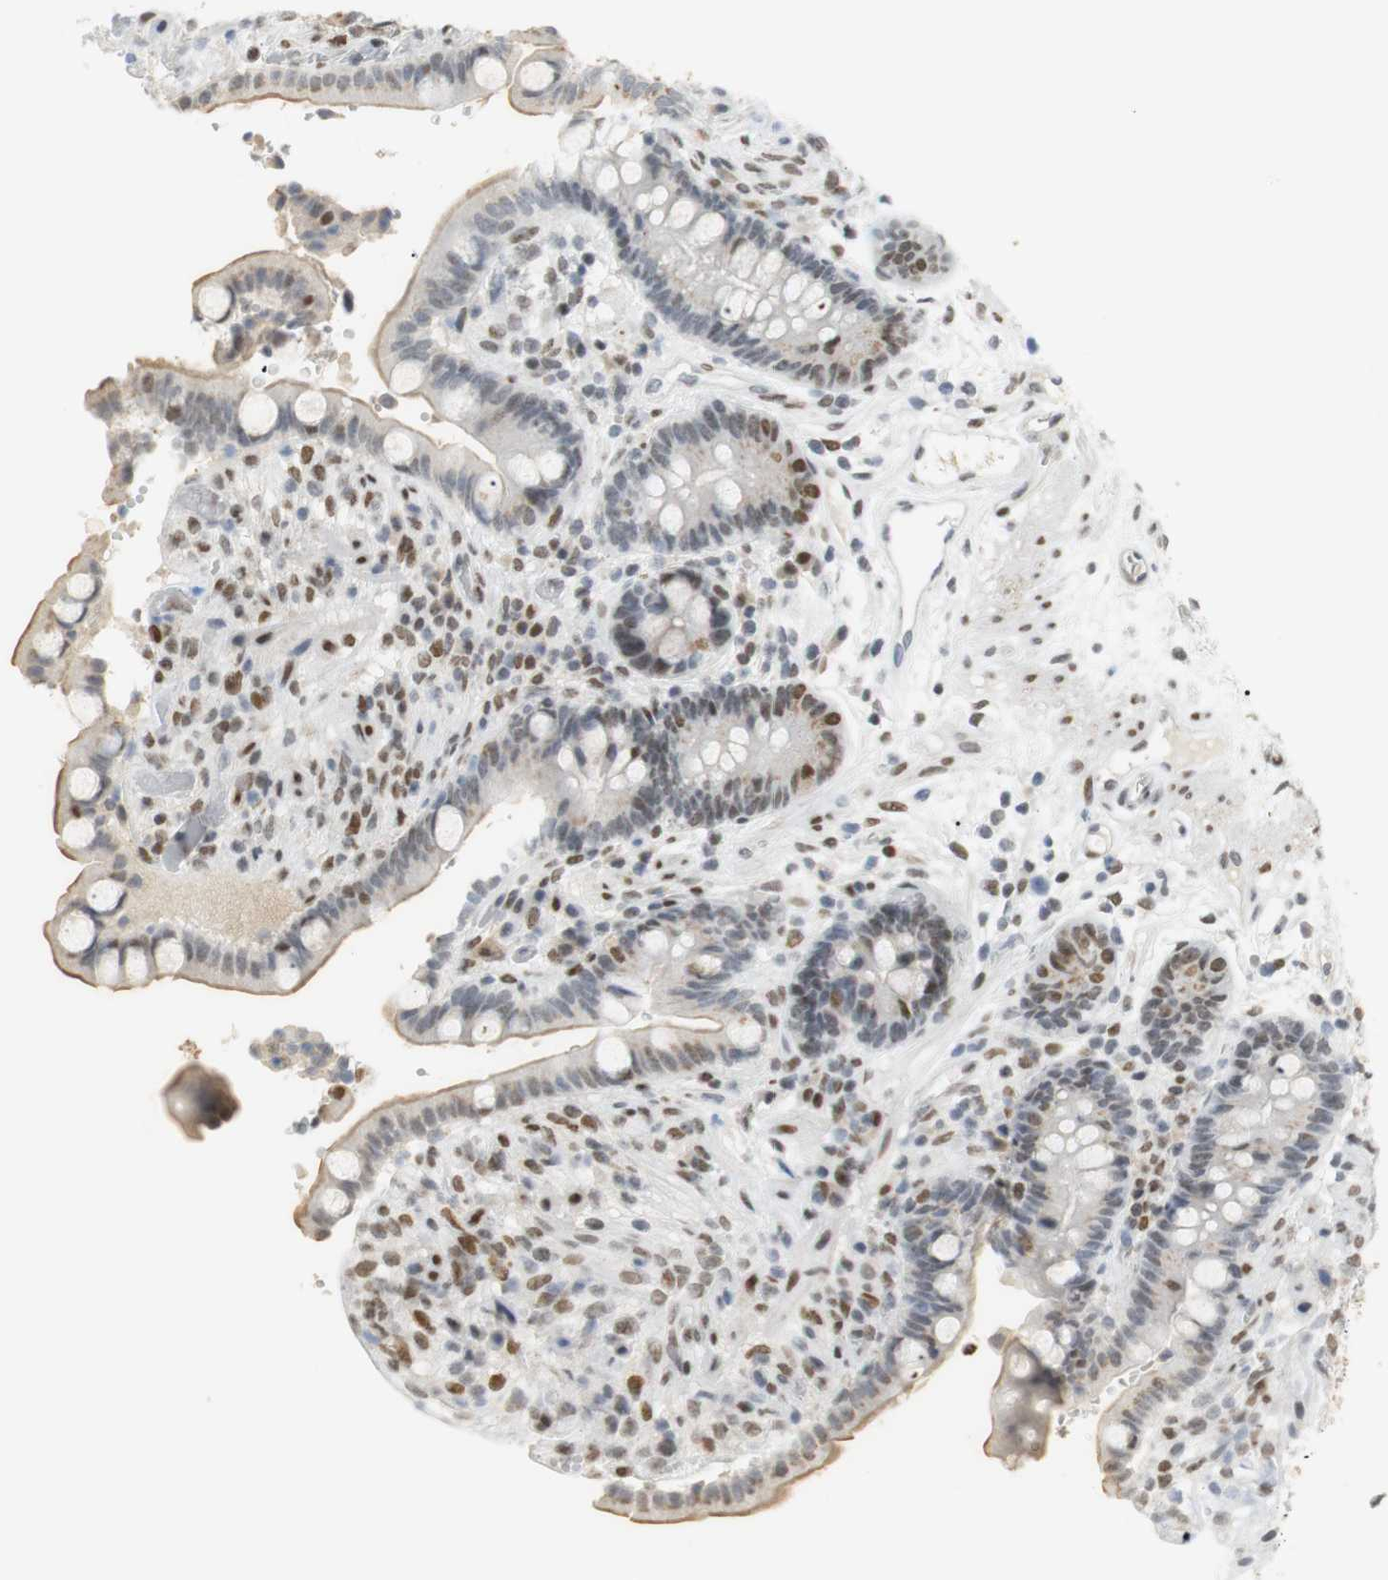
{"staining": {"intensity": "moderate", "quantity": ">75%", "location": "nuclear"}, "tissue": "colon", "cell_type": "Endothelial cells", "image_type": "normal", "snomed": [{"axis": "morphology", "description": "Normal tissue, NOS"}, {"axis": "topography", "description": "Colon"}], "caption": "Immunohistochemical staining of unremarkable human colon displays moderate nuclear protein positivity in approximately >75% of endothelial cells. Using DAB (3,3'-diaminobenzidine) (brown) and hematoxylin (blue) stains, captured at high magnification using brightfield microscopy.", "gene": "BMI1", "patient": {"sex": "male", "age": 73}}